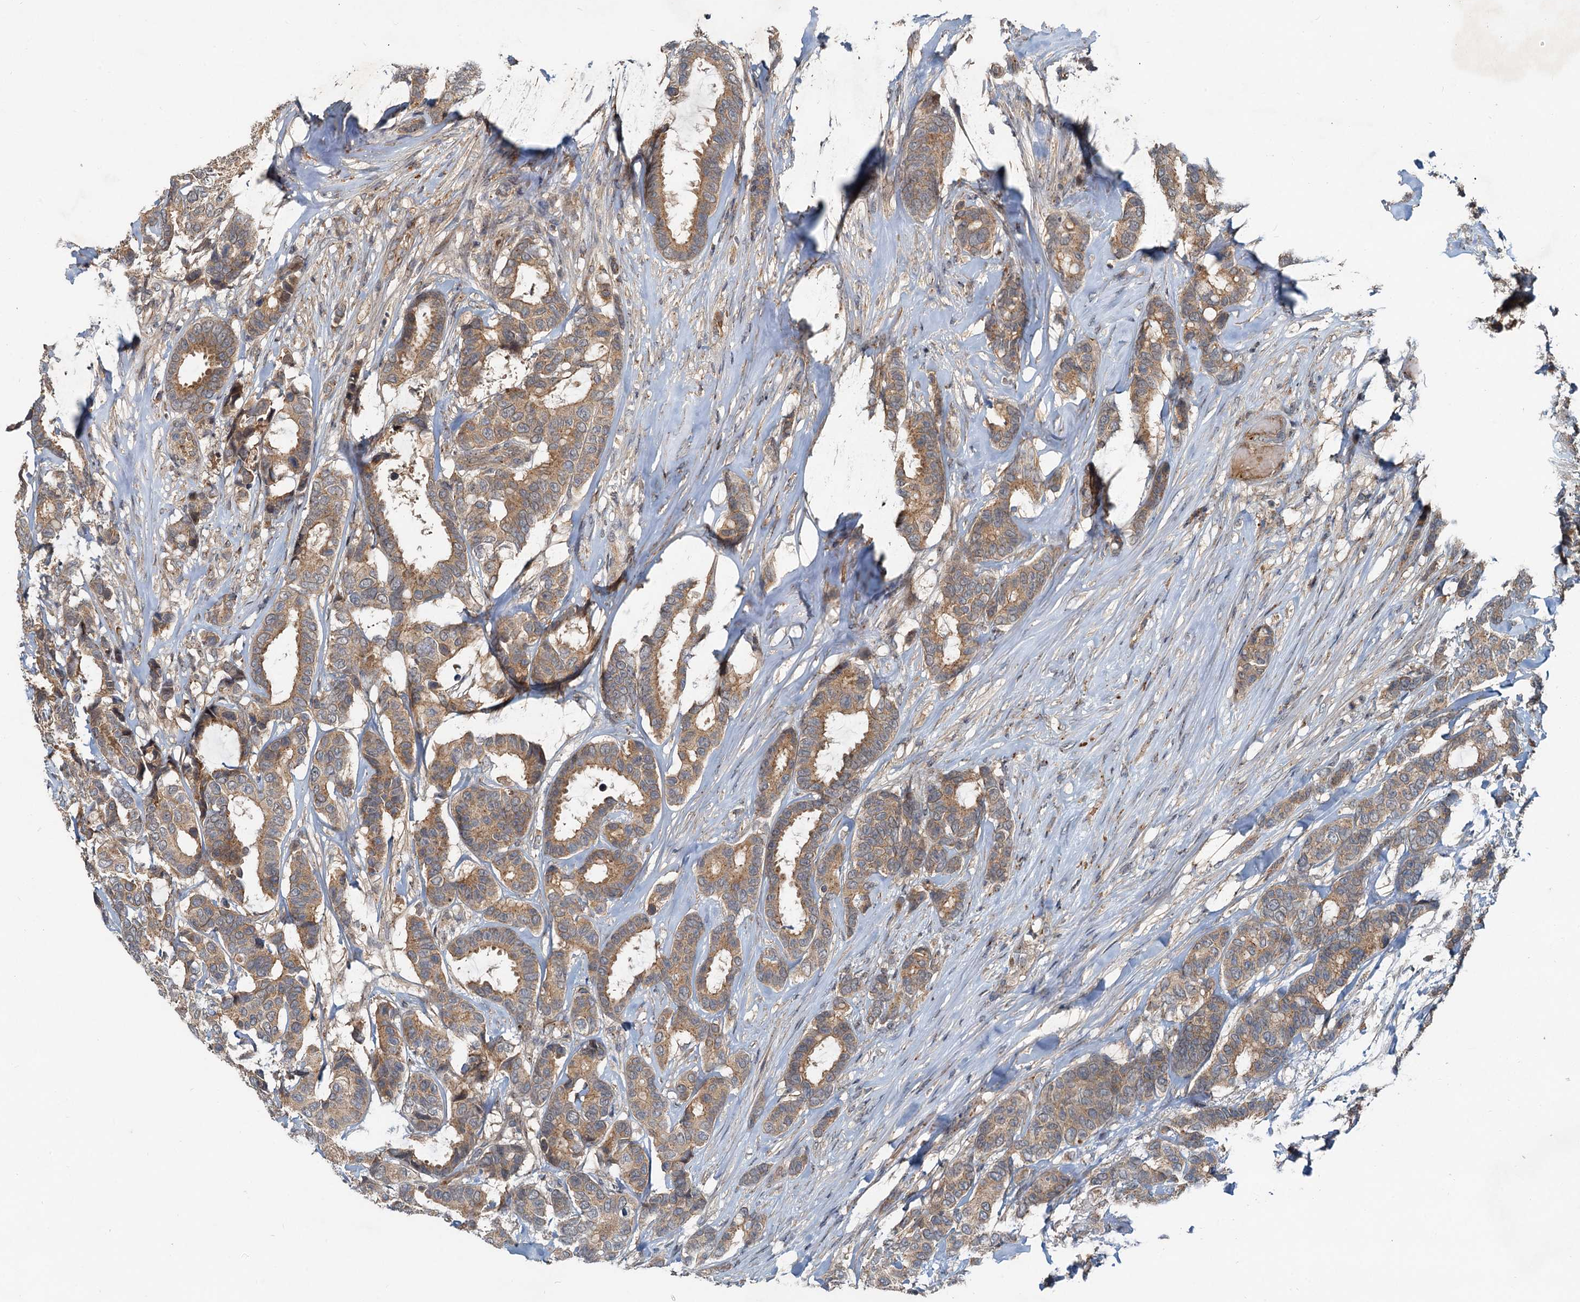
{"staining": {"intensity": "moderate", "quantity": ">75%", "location": "cytoplasmic/membranous"}, "tissue": "breast cancer", "cell_type": "Tumor cells", "image_type": "cancer", "snomed": [{"axis": "morphology", "description": "Duct carcinoma"}, {"axis": "topography", "description": "Breast"}], "caption": "Breast cancer (intraductal carcinoma) stained for a protein displays moderate cytoplasmic/membranous positivity in tumor cells.", "gene": "CEP68", "patient": {"sex": "female", "age": 87}}